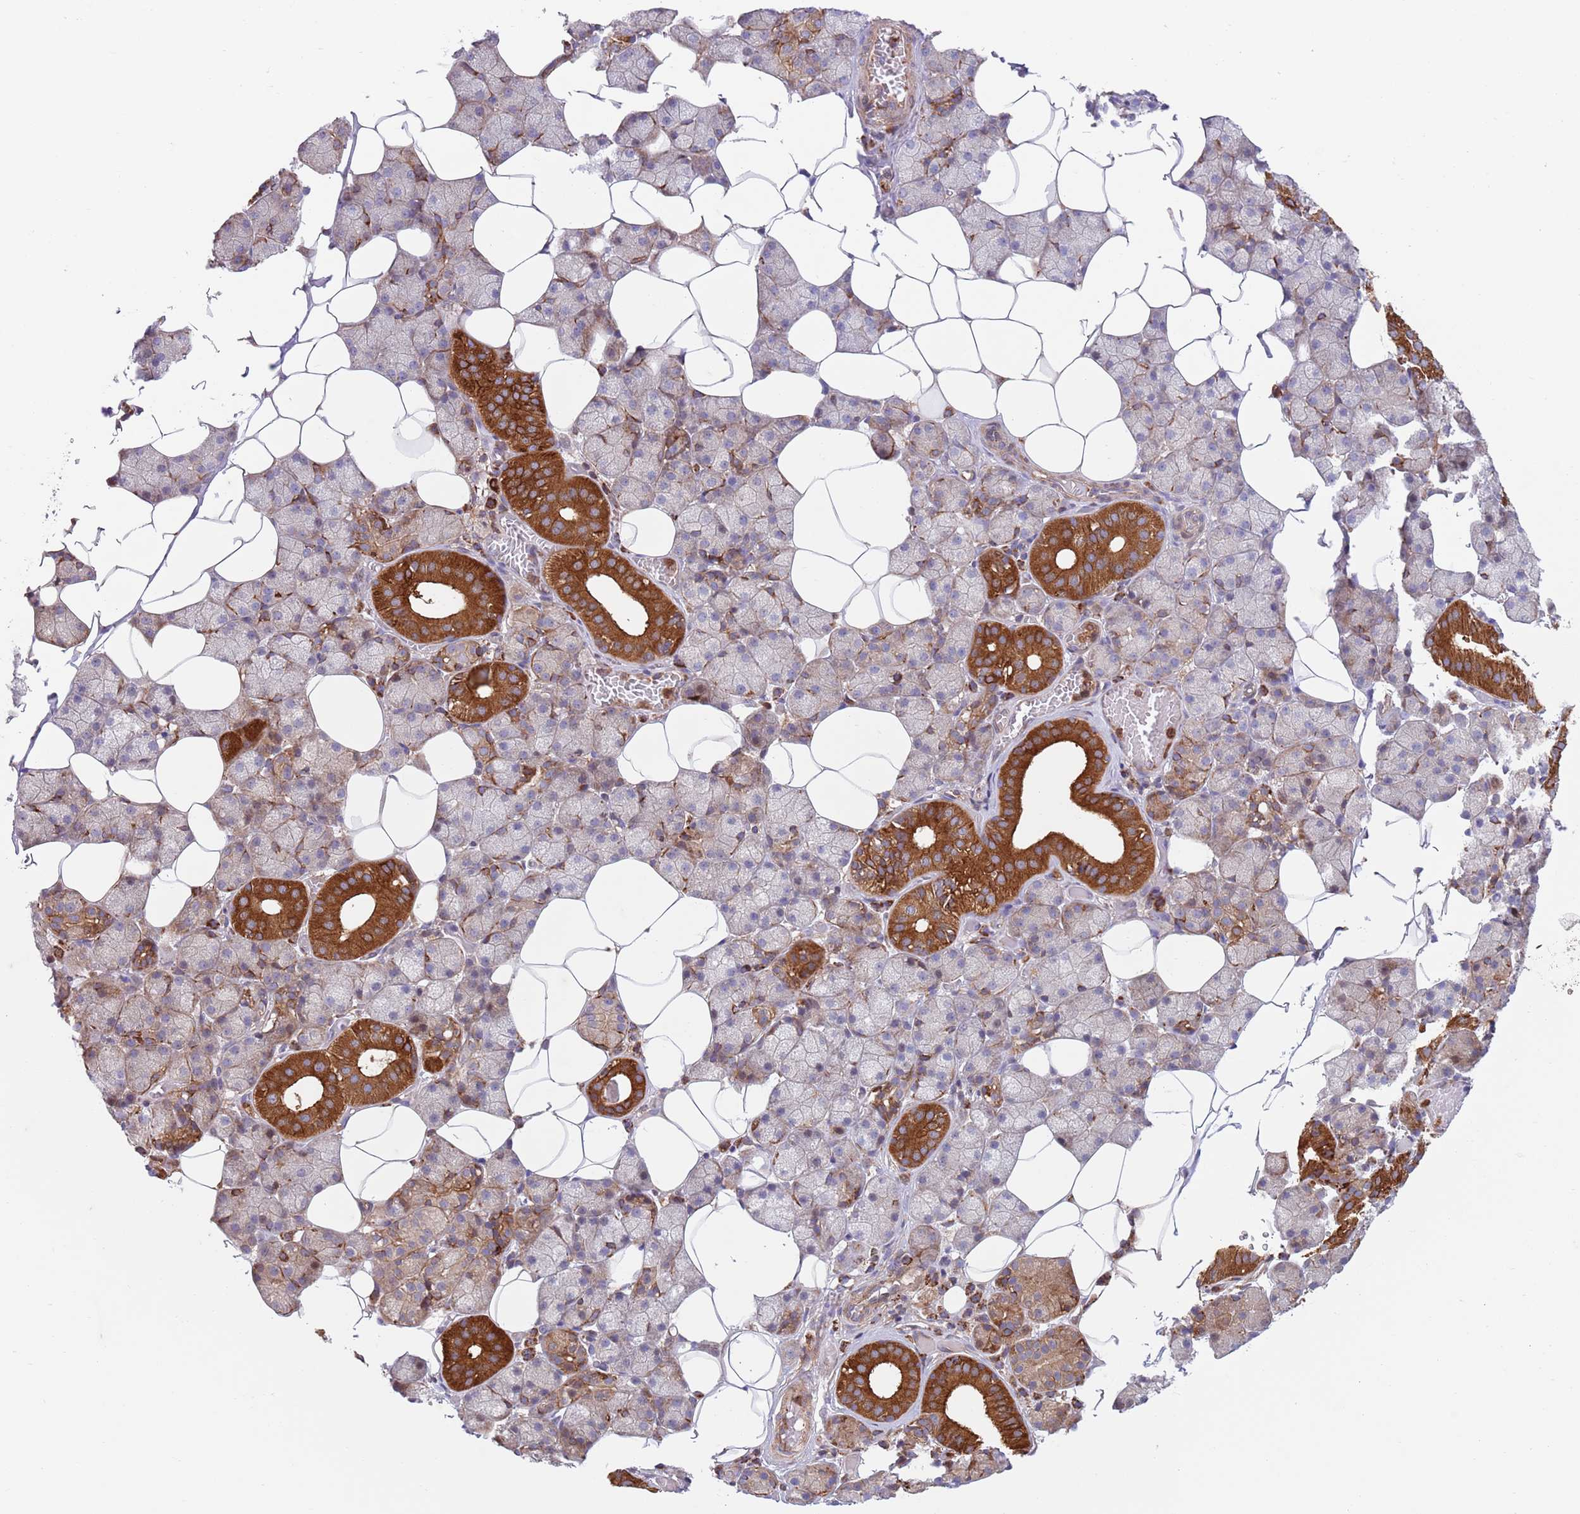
{"staining": {"intensity": "strong", "quantity": "<25%", "location": "cytoplasmic/membranous"}, "tissue": "salivary gland", "cell_type": "Glandular cells", "image_type": "normal", "snomed": [{"axis": "morphology", "description": "Normal tissue, NOS"}, {"axis": "topography", "description": "Salivary gland"}], "caption": "Protein staining exhibits strong cytoplasmic/membranous expression in approximately <25% of glandular cells in benign salivary gland.", "gene": "ZMYM5", "patient": {"sex": "female", "age": 33}}